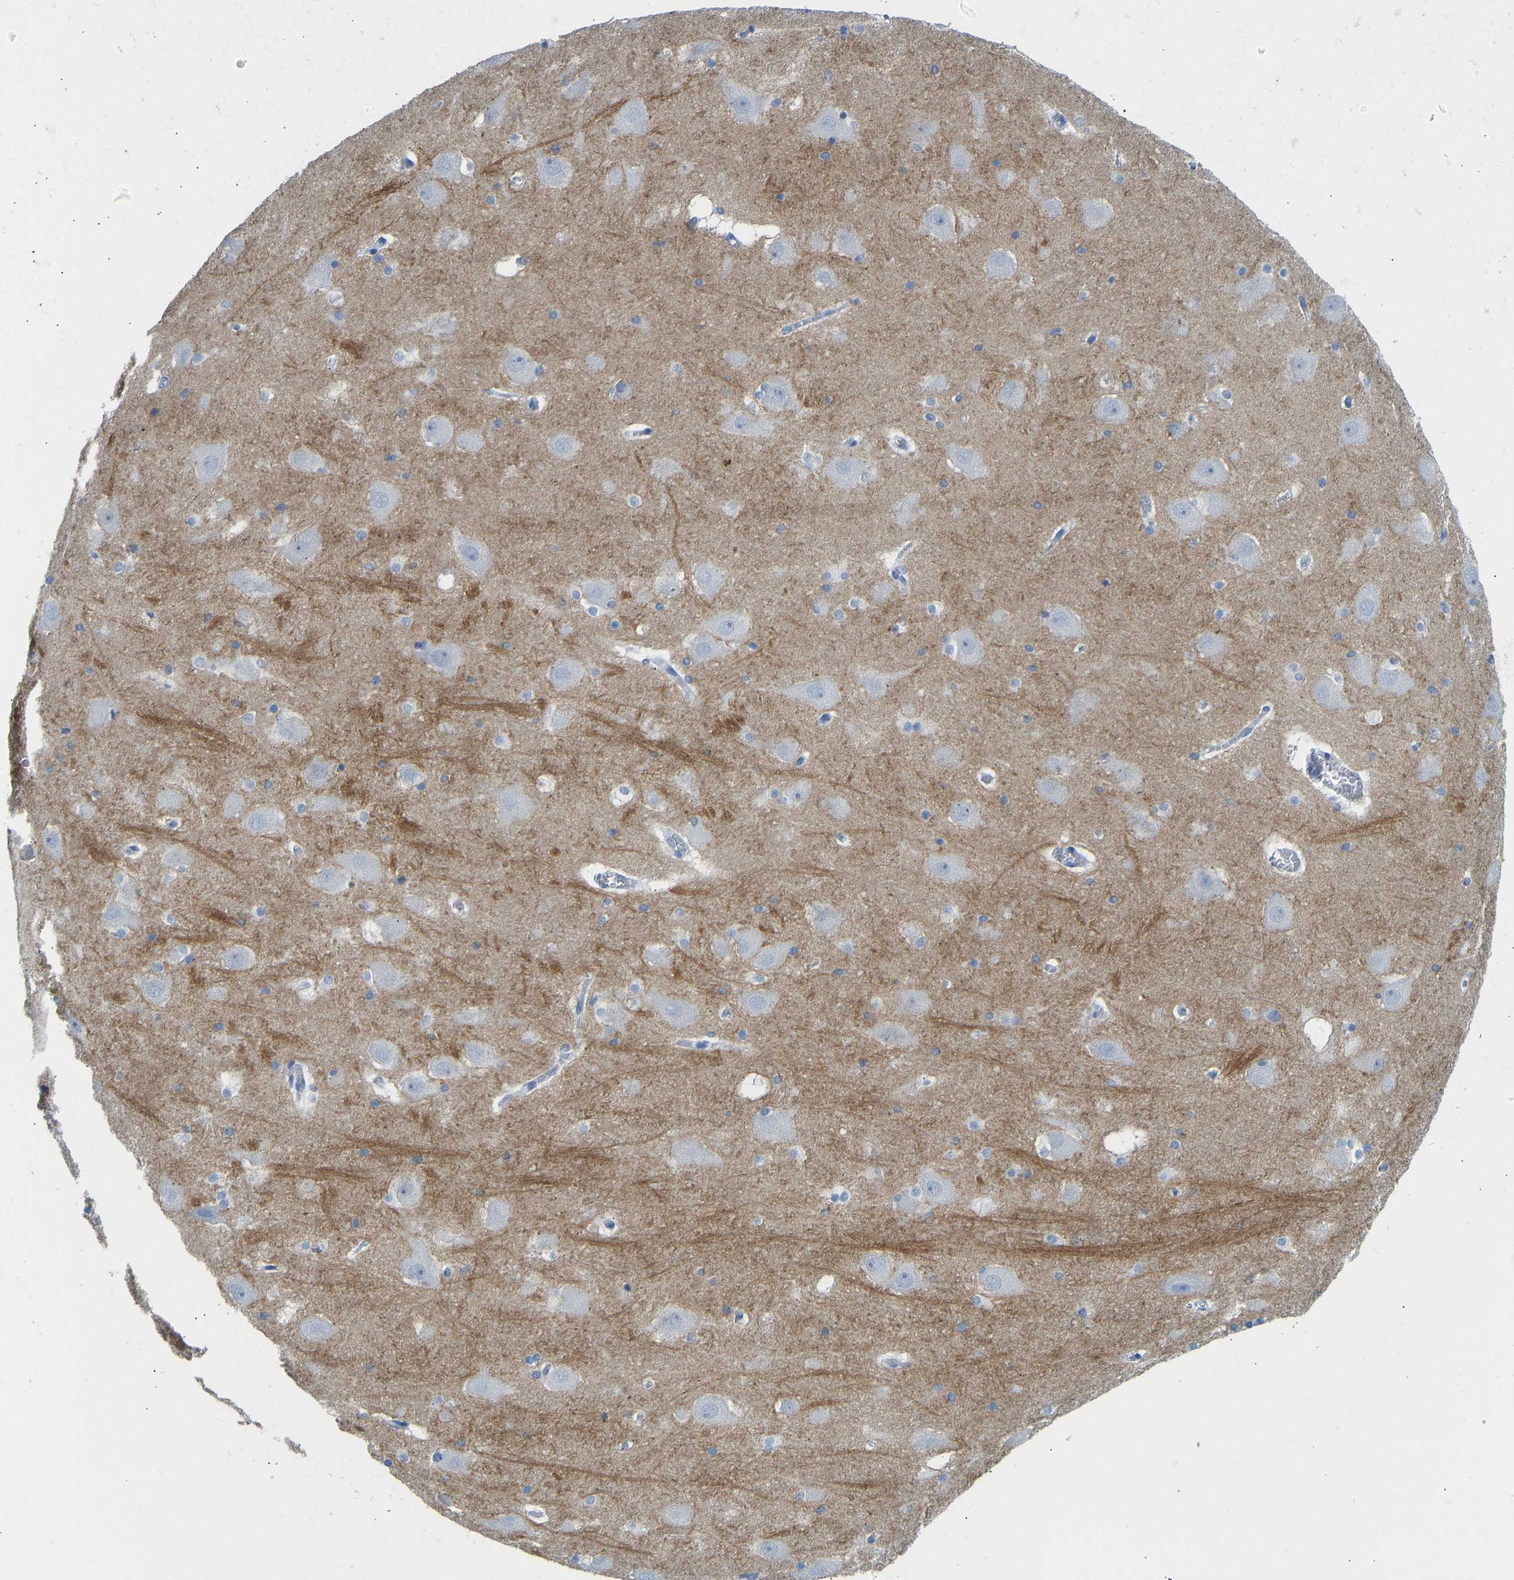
{"staining": {"intensity": "negative", "quantity": "none", "location": "none"}, "tissue": "hippocampus", "cell_type": "Glial cells", "image_type": "normal", "snomed": [{"axis": "morphology", "description": "Normal tissue, NOS"}, {"axis": "topography", "description": "Hippocampus"}], "caption": "Human hippocampus stained for a protein using immunohistochemistry shows no staining in glial cells.", "gene": "ATP1A1", "patient": {"sex": "male", "age": 45}}